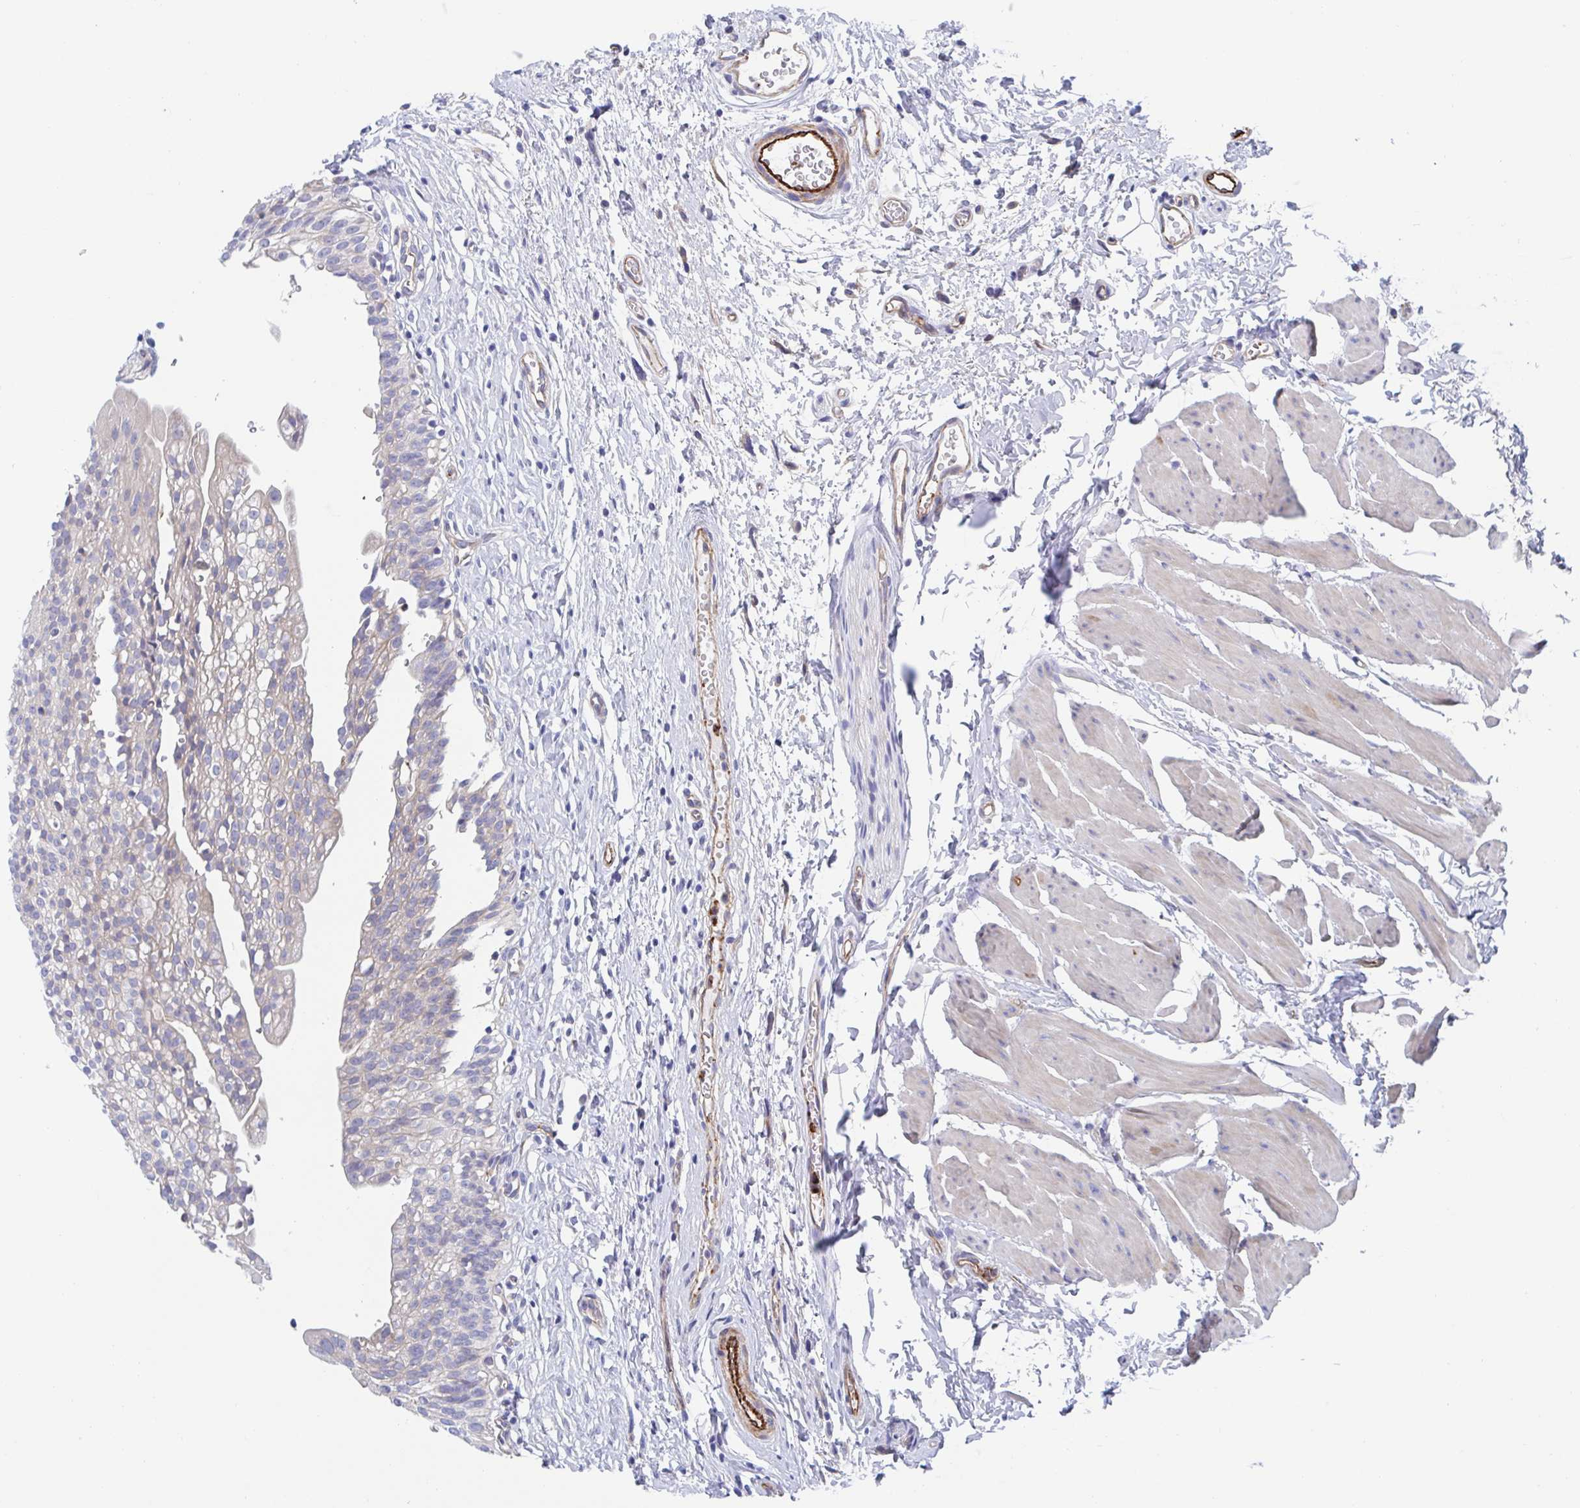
{"staining": {"intensity": "negative", "quantity": "none", "location": "none"}, "tissue": "urinary bladder", "cell_type": "Urothelial cells", "image_type": "normal", "snomed": [{"axis": "morphology", "description": "Normal tissue, NOS"}, {"axis": "topography", "description": "Urinary bladder"}], "caption": "Immunohistochemical staining of unremarkable urinary bladder shows no significant staining in urothelial cells.", "gene": "KLC3", "patient": {"sex": "male", "age": 51}}